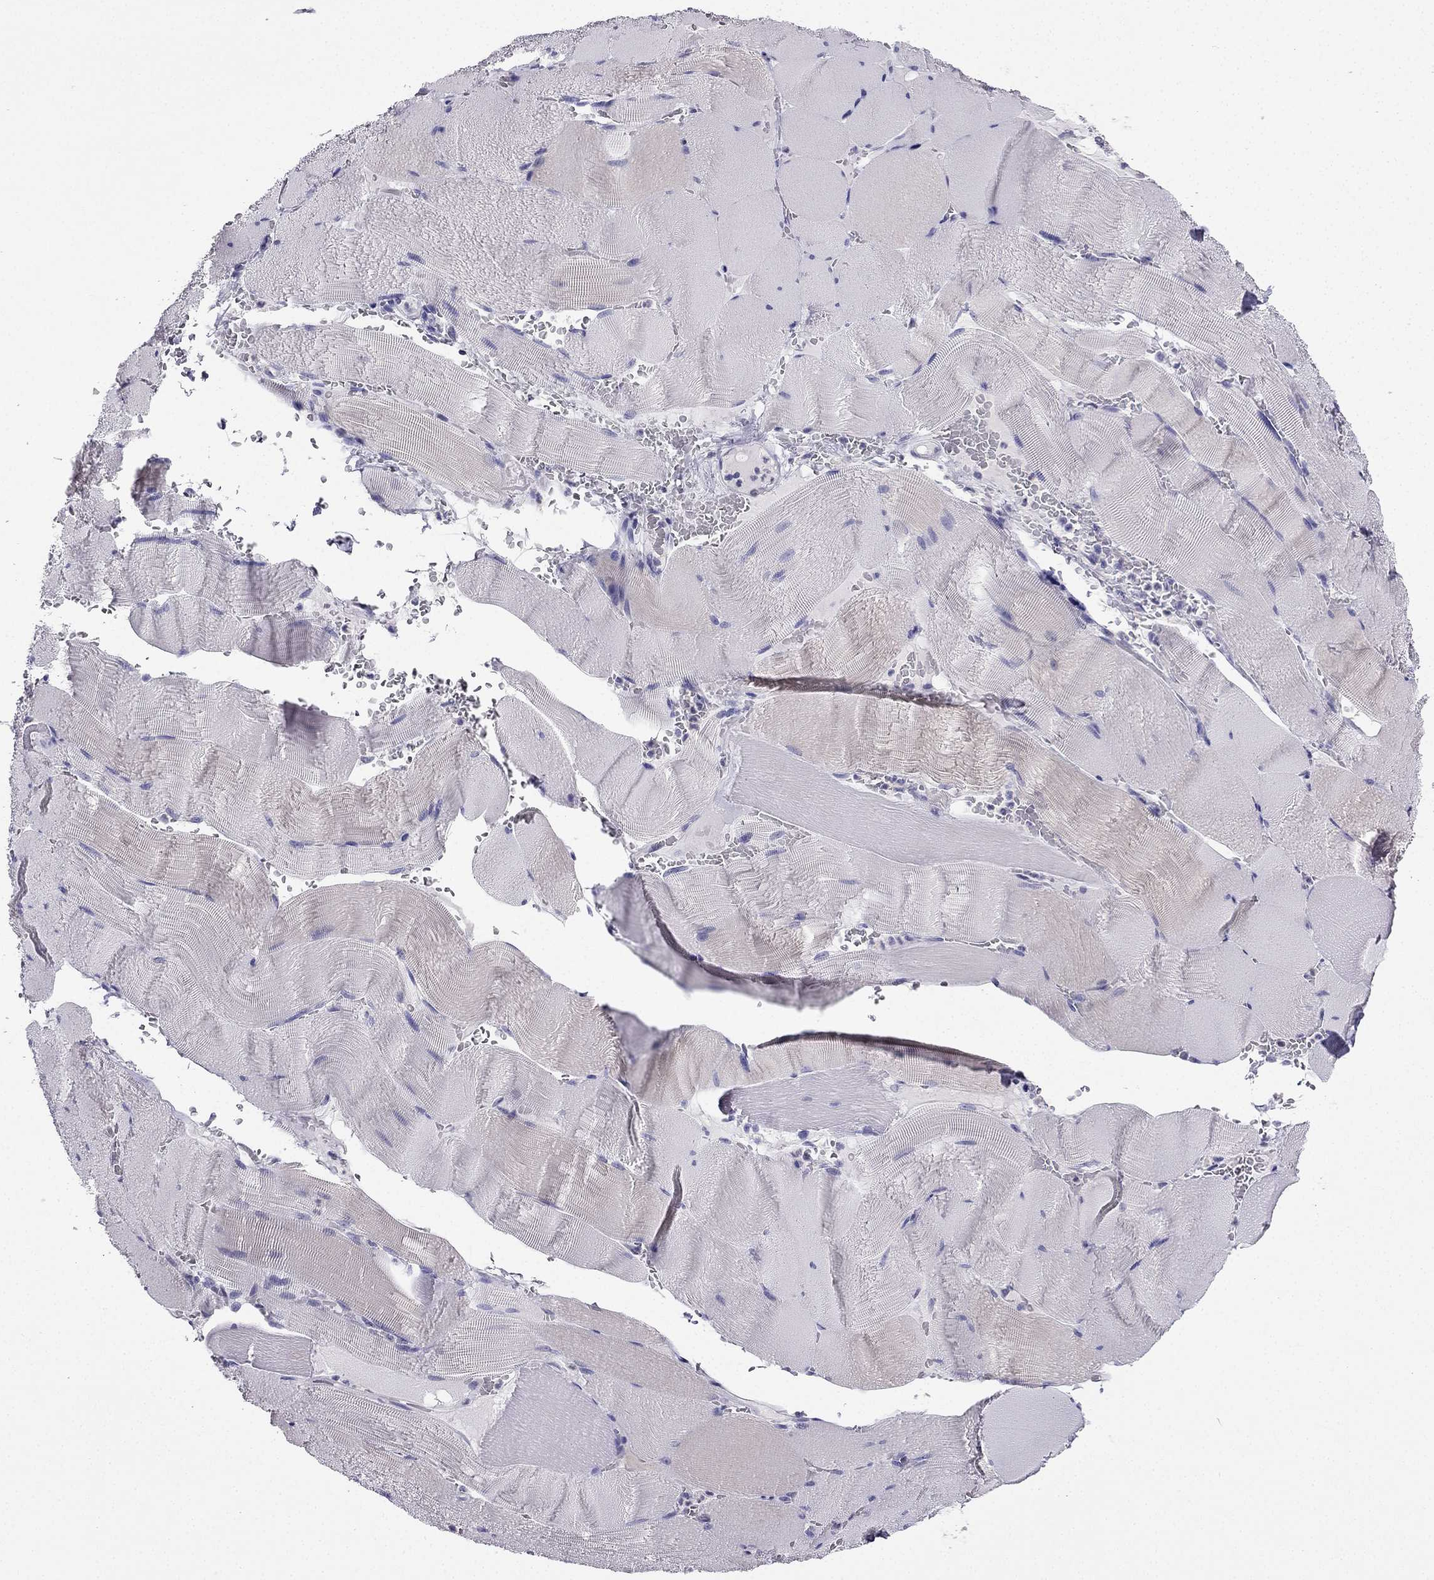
{"staining": {"intensity": "negative", "quantity": "none", "location": "none"}, "tissue": "skeletal muscle", "cell_type": "Myocytes", "image_type": "normal", "snomed": [{"axis": "morphology", "description": "Normal tissue, NOS"}, {"axis": "topography", "description": "Skeletal muscle"}], "caption": "An IHC photomicrograph of unremarkable skeletal muscle is shown. There is no staining in myocytes of skeletal muscle. Brightfield microscopy of immunohistochemistry stained with DAB (brown) and hematoxylin (blue), captured at high magnification.", "gene": "KCNJ10", "patient": {"sex": "male", "age": 56}}